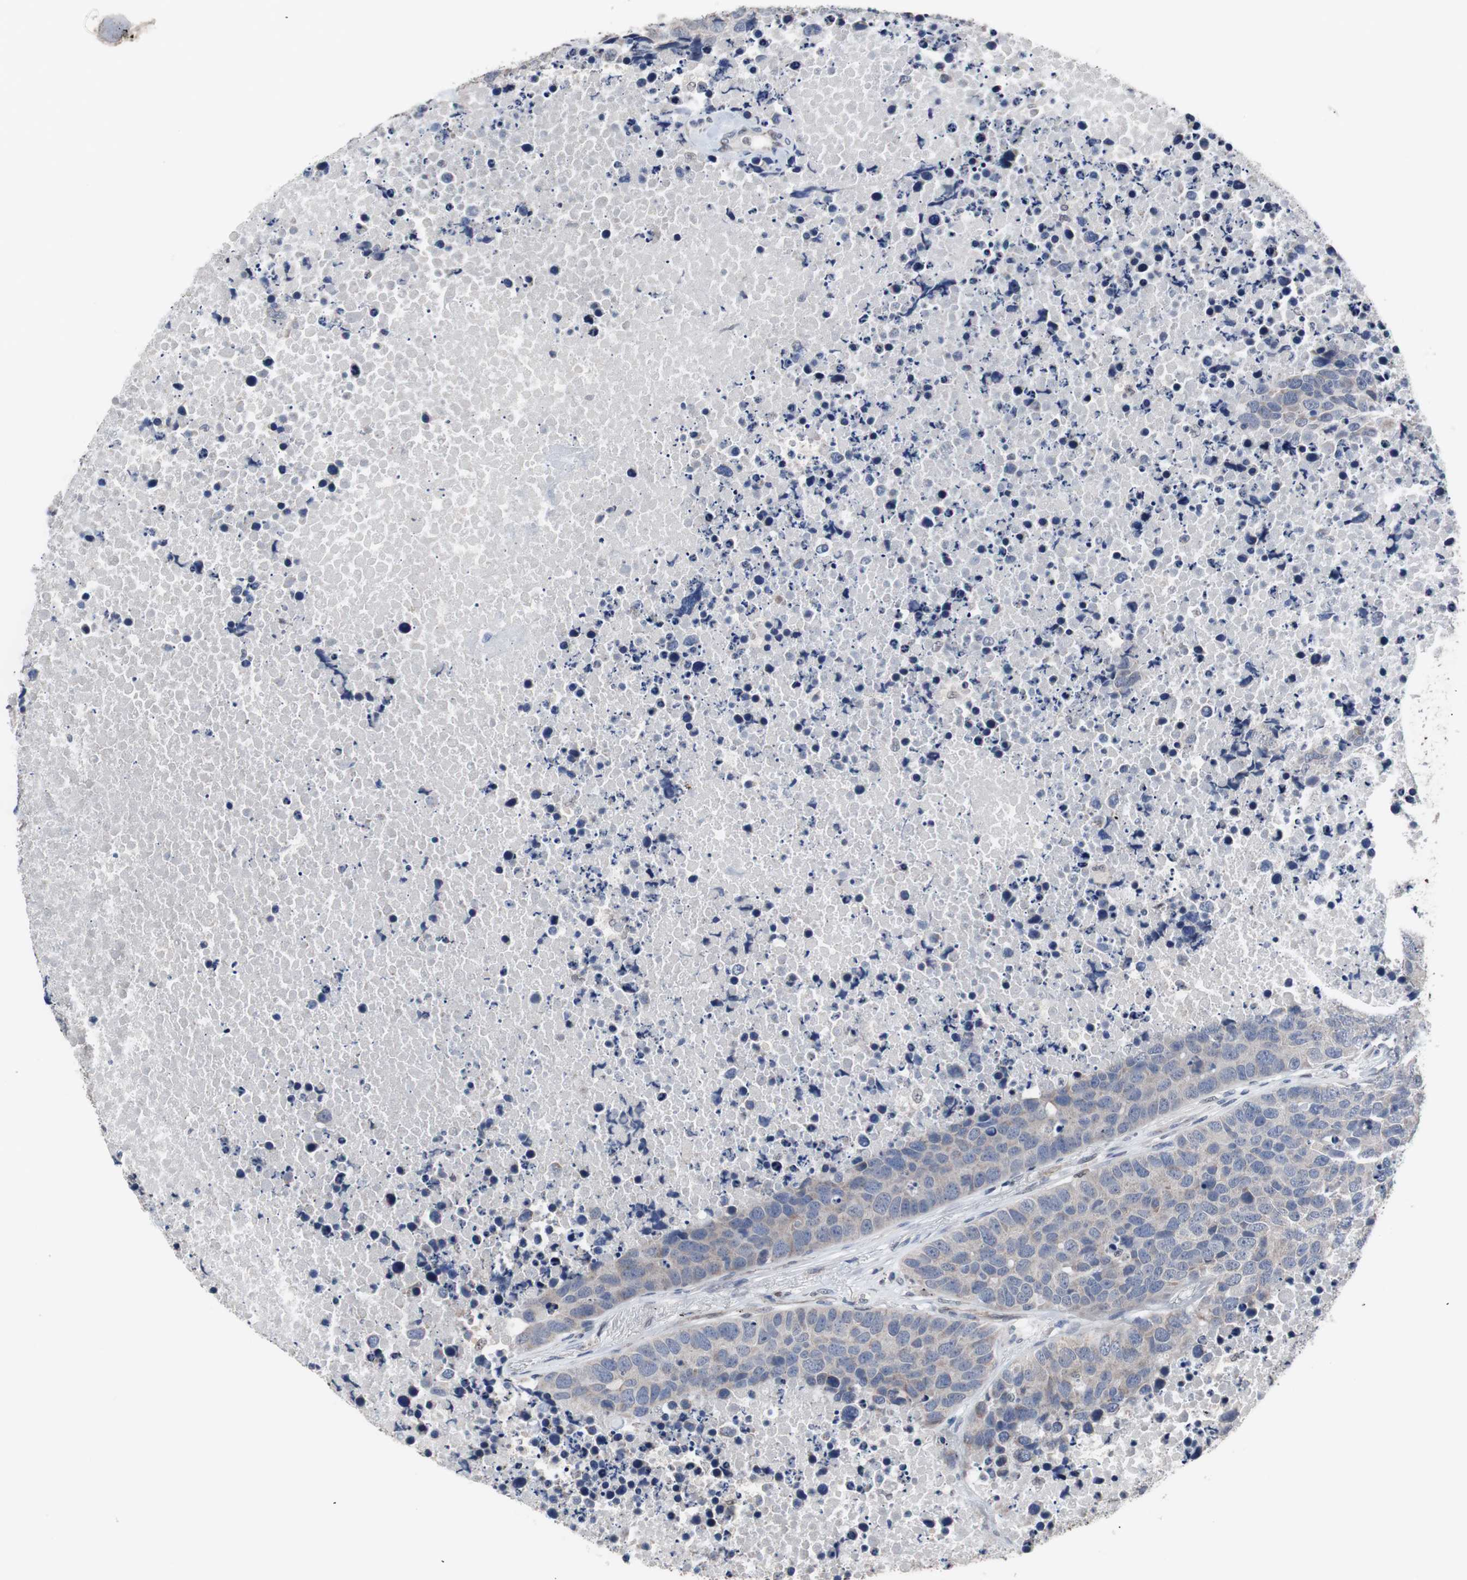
{"staining": {"intensity": "negative", "quantity": "none", "location": "none"}, "tissue": "carcinoid", "cell_type": "Tumor cells", "image_type": "cancer", "snomed": [{"axis": "morphology", "description": "Carcinoid, malignant, NOS"}, {"axis": "topography", "description": "Lung"}], "caption": "Tumor cells show no significant expression in malignant carcinoid. The staining was performed using DAB to visualize the protein expression in brown, while the nuclei were stained in blue with hematoxylin (Magnification: 20x).", "gene": "RBM47", "patient": {"sex": "male", "age": 60}}